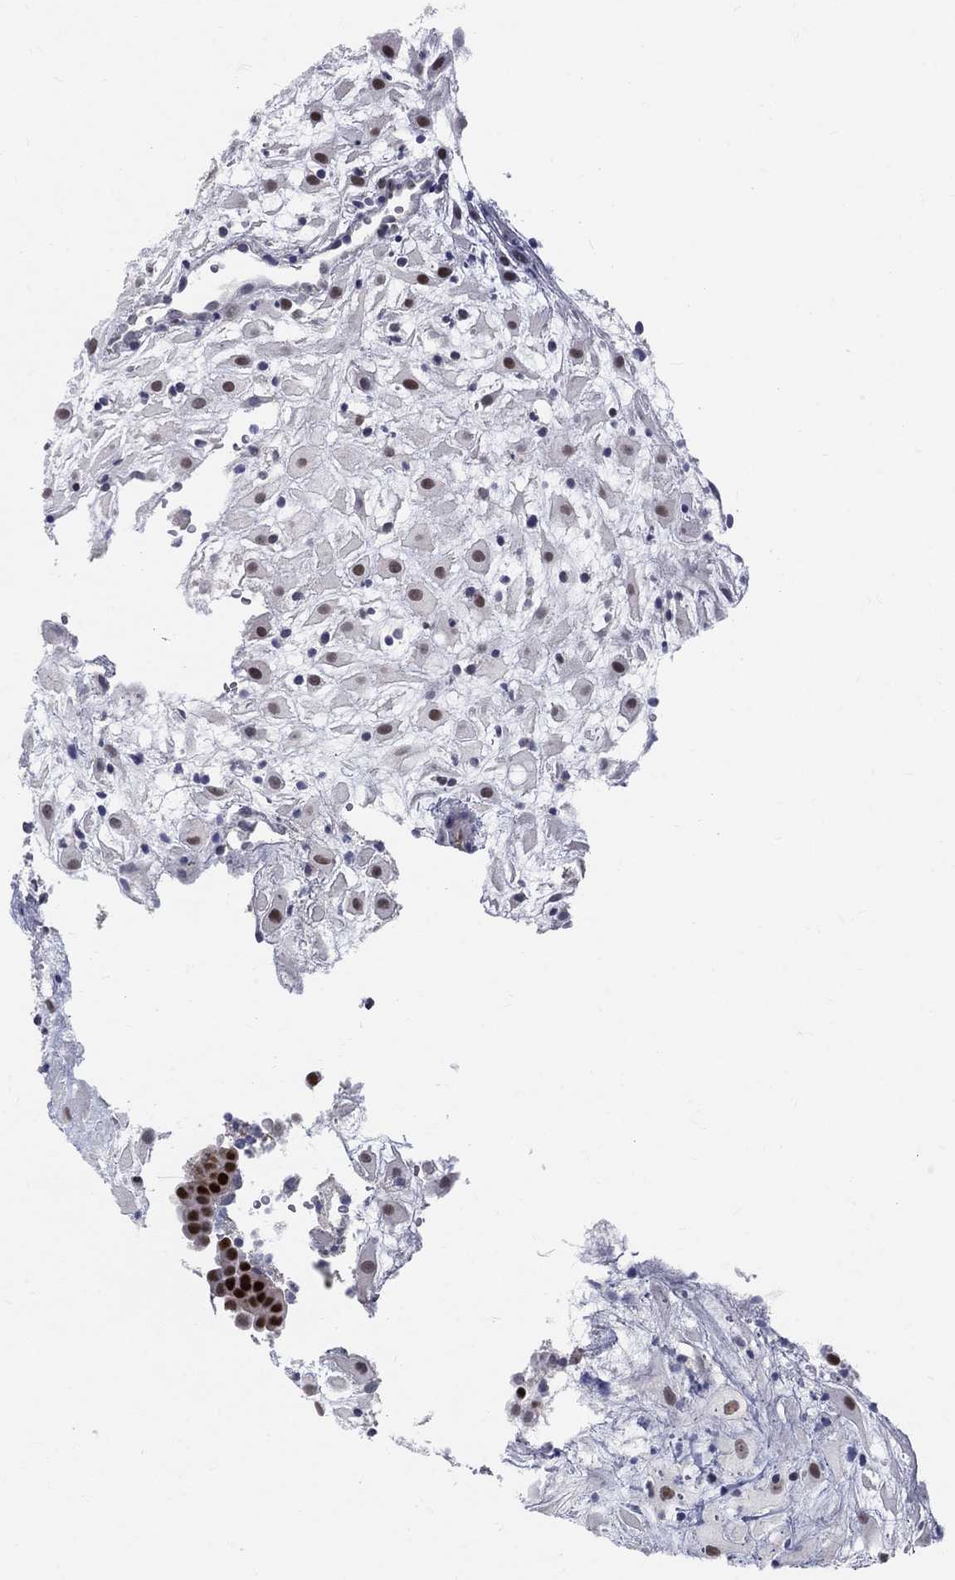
{"staining": {"intensity": "moderate", "quantity": "<25%", "location": "nuclear"}, "tissue": "placenta", "cell_type": "Decidual cells", "image_type": "normal", "snomed": [{"axis": "morphology", "description": "Normal tissue, NOS"}, {"axis": "topography", "description": "Placenta"}], "caption": "Decidual cells exhibit low levels of moderate nuclear positivity in about <25% of cells in unremarkable human placenta. Ihc stains the protein of interest in brown and the nuclei are stained blue.", "gene": "GCFC2", "patient": {"sex": "female", "age": 24}}